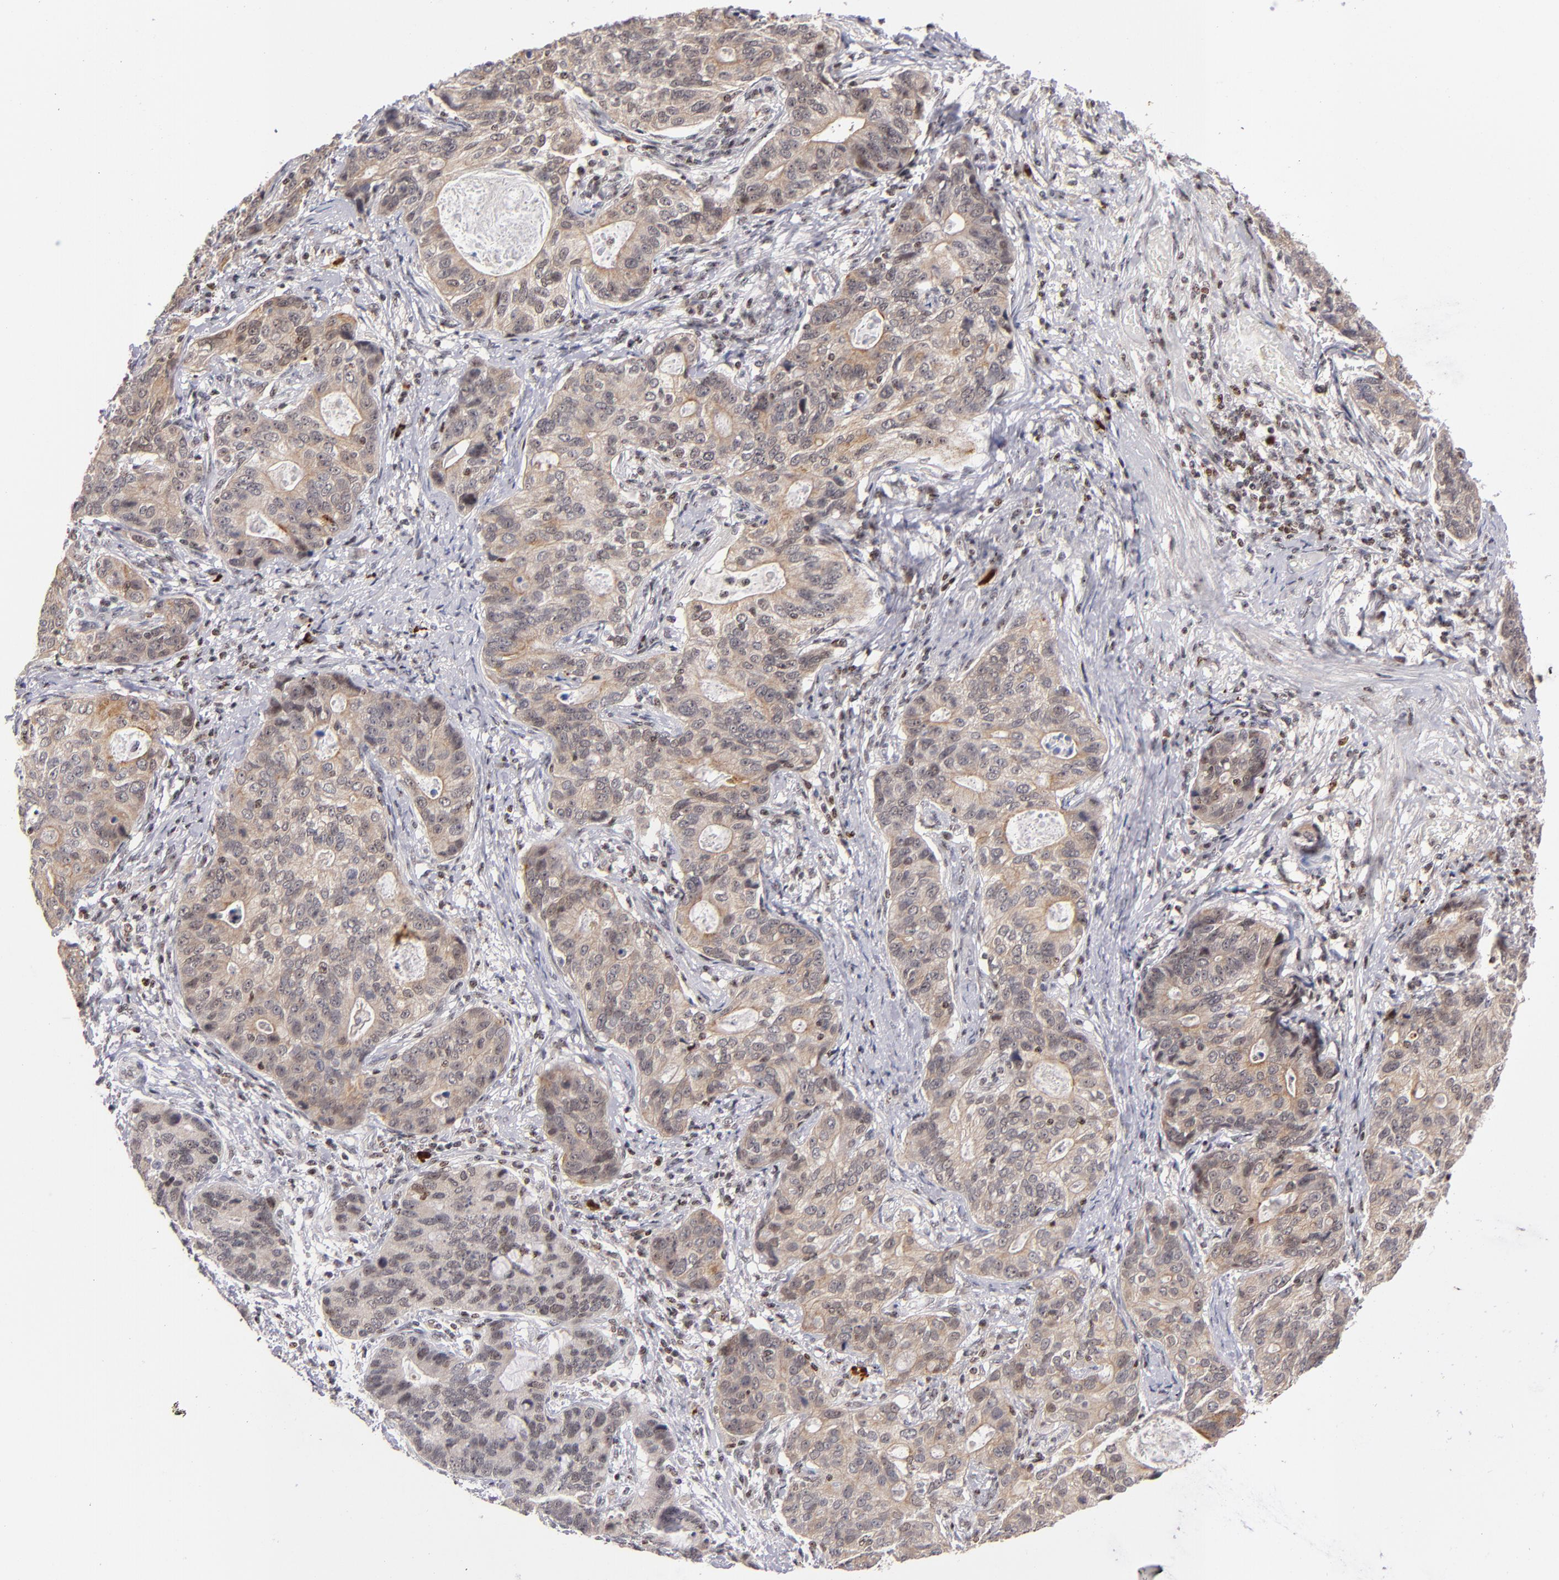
{"staining": {"intensity": "weak", "quantity": ">75%", "location": "cytoplasmic/membranous"}, "tissue": "stomach cancer", "cell_type": "Tumor cells", "image_type": "cancer", "snomed": [{"axis": "morphology", "description": "Adenocarcinoma, NOS"}, {"axis": "topography", "description": "Esophagus"}, {"axis": "topography", "description": "Stomach"}], "caption": "Stomach cancer tissue shows weak cytoplasmic/membranous expression in approximately >75% of tumor cells, visualized by immunohistochemistry.", "gene": "PCNX4", "patient": {"sex": "male", "age": 74}}